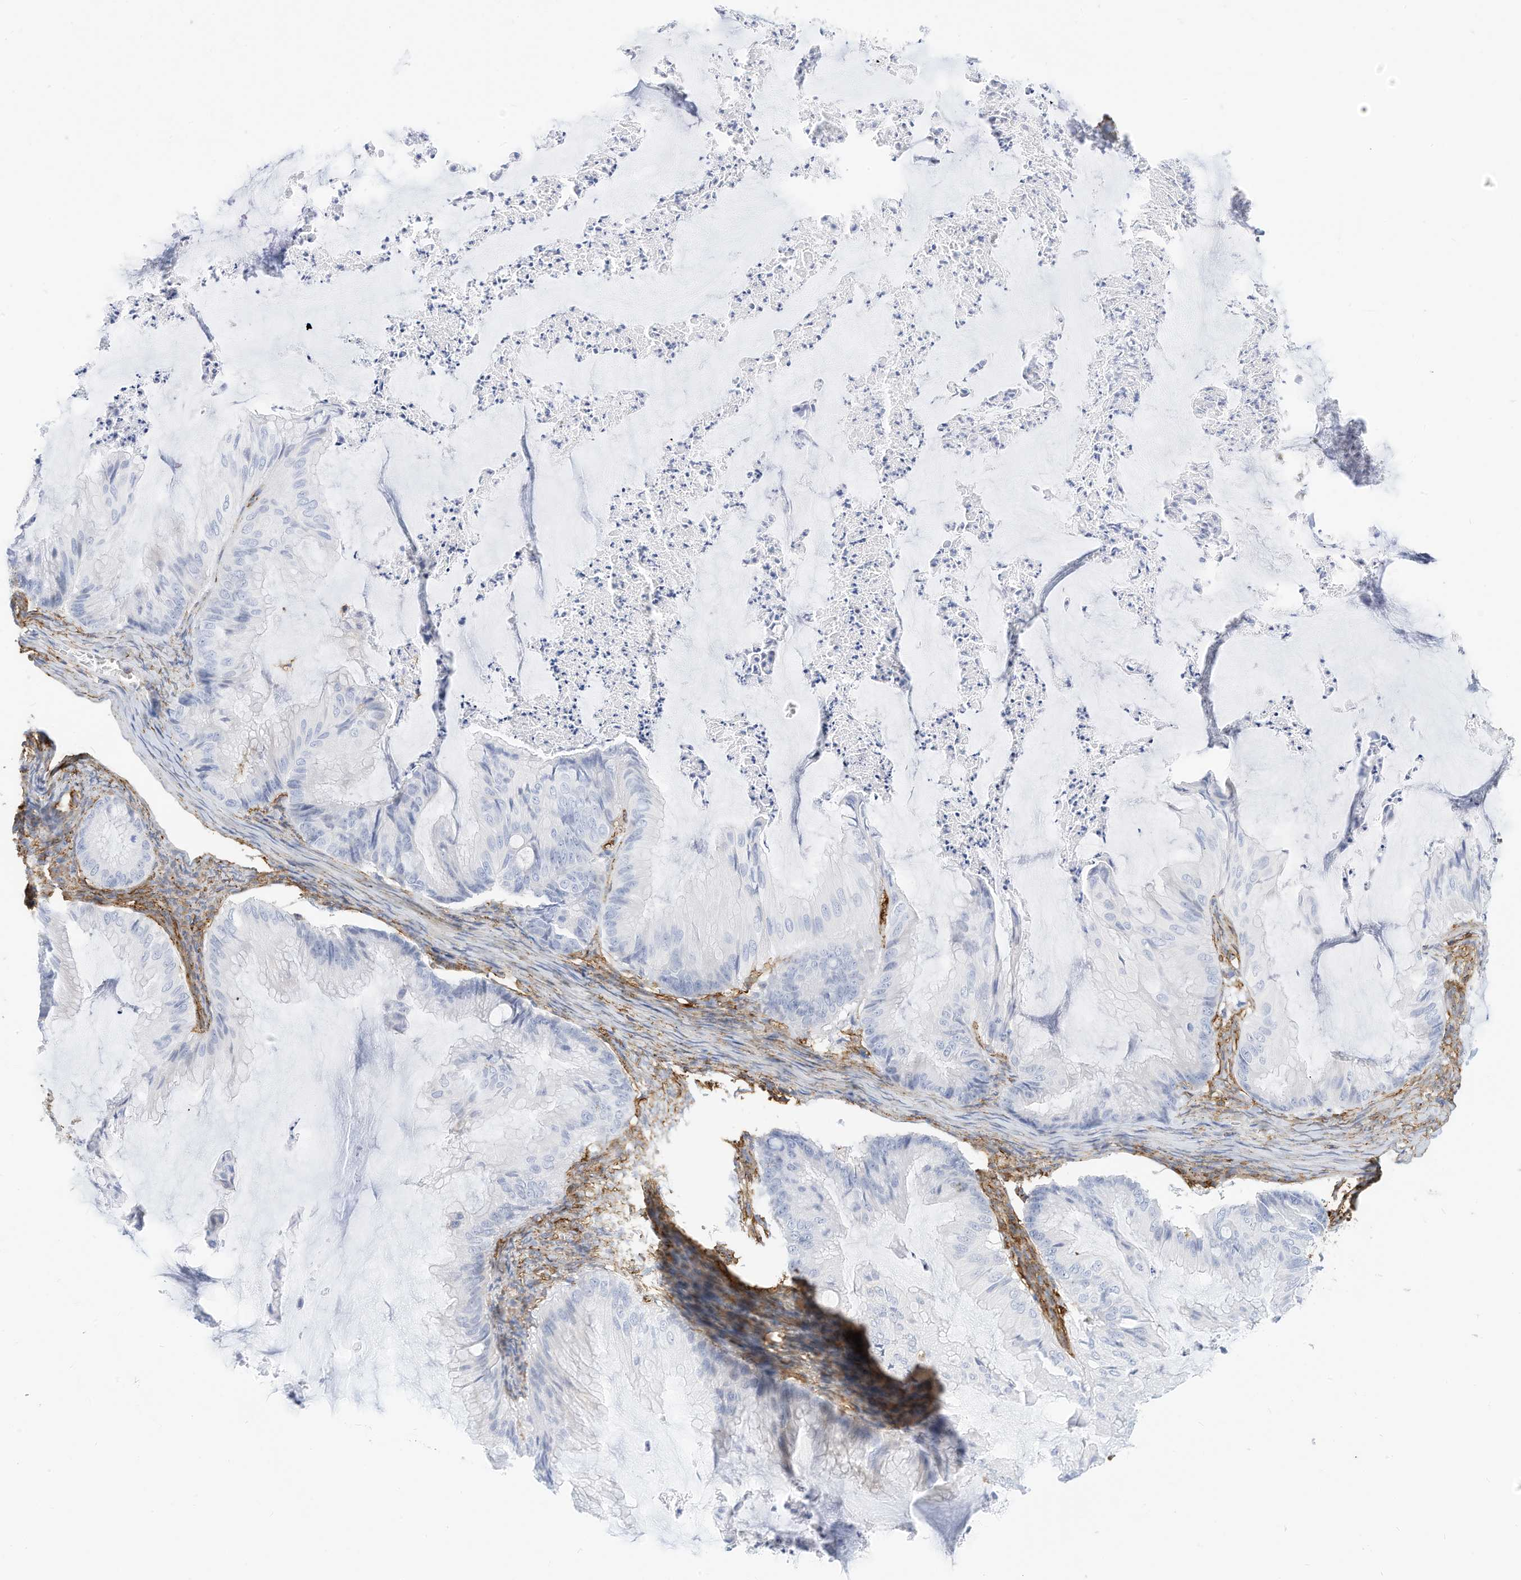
{"staining": {"intensity": "negative", "quantity": "none", "location": "none"}, "tissue": "ovarian cancer", "cell_type": "Tumor cells", "image_type": "cancer", "snomed": [{"axis": "morphology", "description": "Cystadenocarcinoma, mucinous, NOS"}, {"axis": "topography", "description": "Ovary"}], "caption": "There is no significant staining in tumor cells of ovarian cancer. (DAB (3,3'-diaminobenzidine) immunohistochemistry (IHC) visualized using brightfield microscopy, high magnification).", "gene": "TXNDC9", "patient": {"sex": "female", "age": 71}}